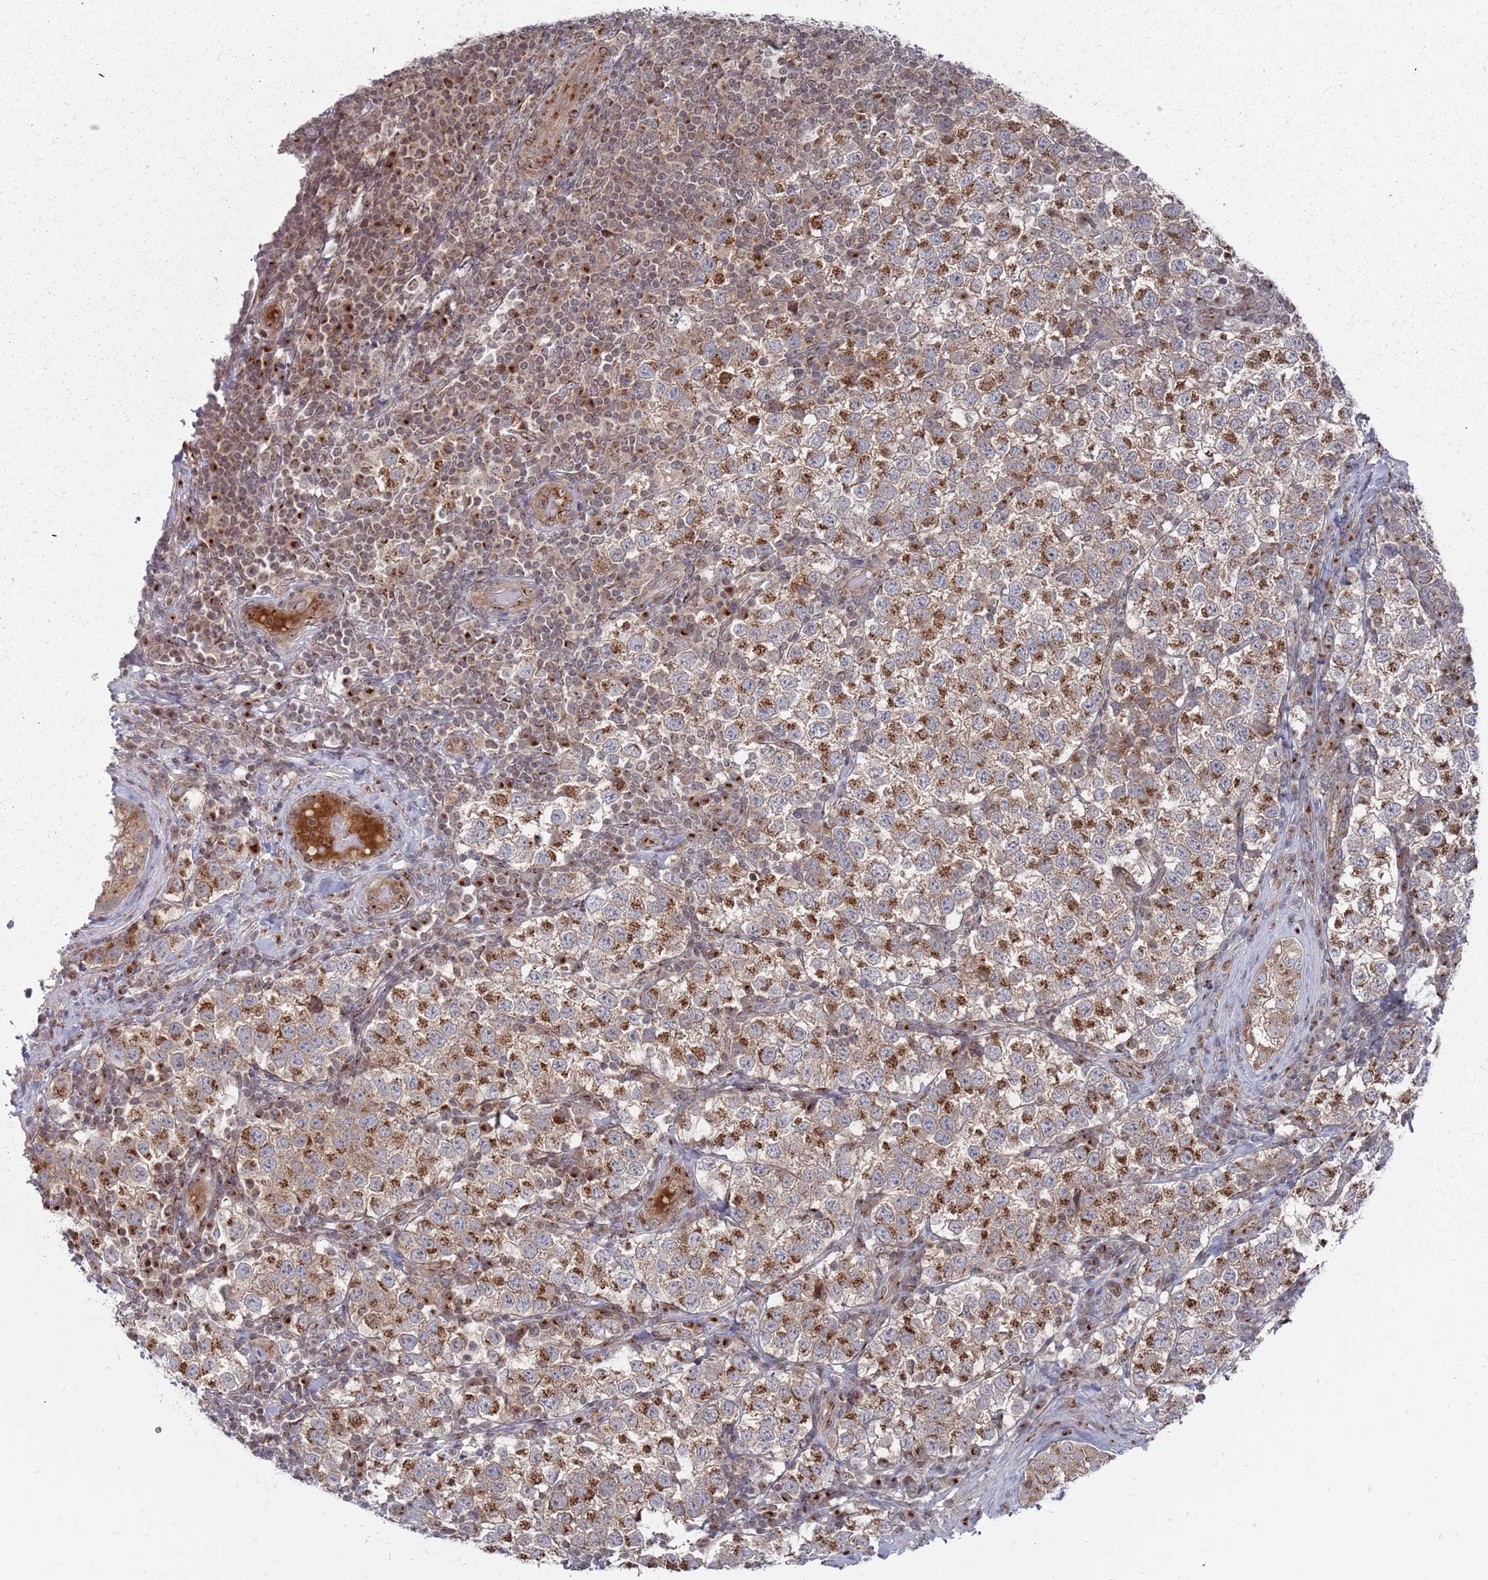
{"staining": {"intensity": "strong", "quantity": ">75%", "location": "cytoplasmic/membranous"}, "tissue": "testis cancer", "cell_type": "Tumor cells", "image_type": "cancer", "snomed": [{"axis": "morphology", "description": "Seminoma, NOS"}, {"axis": "topography", "description": "Testis"}], "caption": "Strong cytoplasmic/membranous expression is identified in about >75% of tumor cells in seminoma (testis).", "gene": "FMO4", "patient": {"sex": "male", "age": 34}}